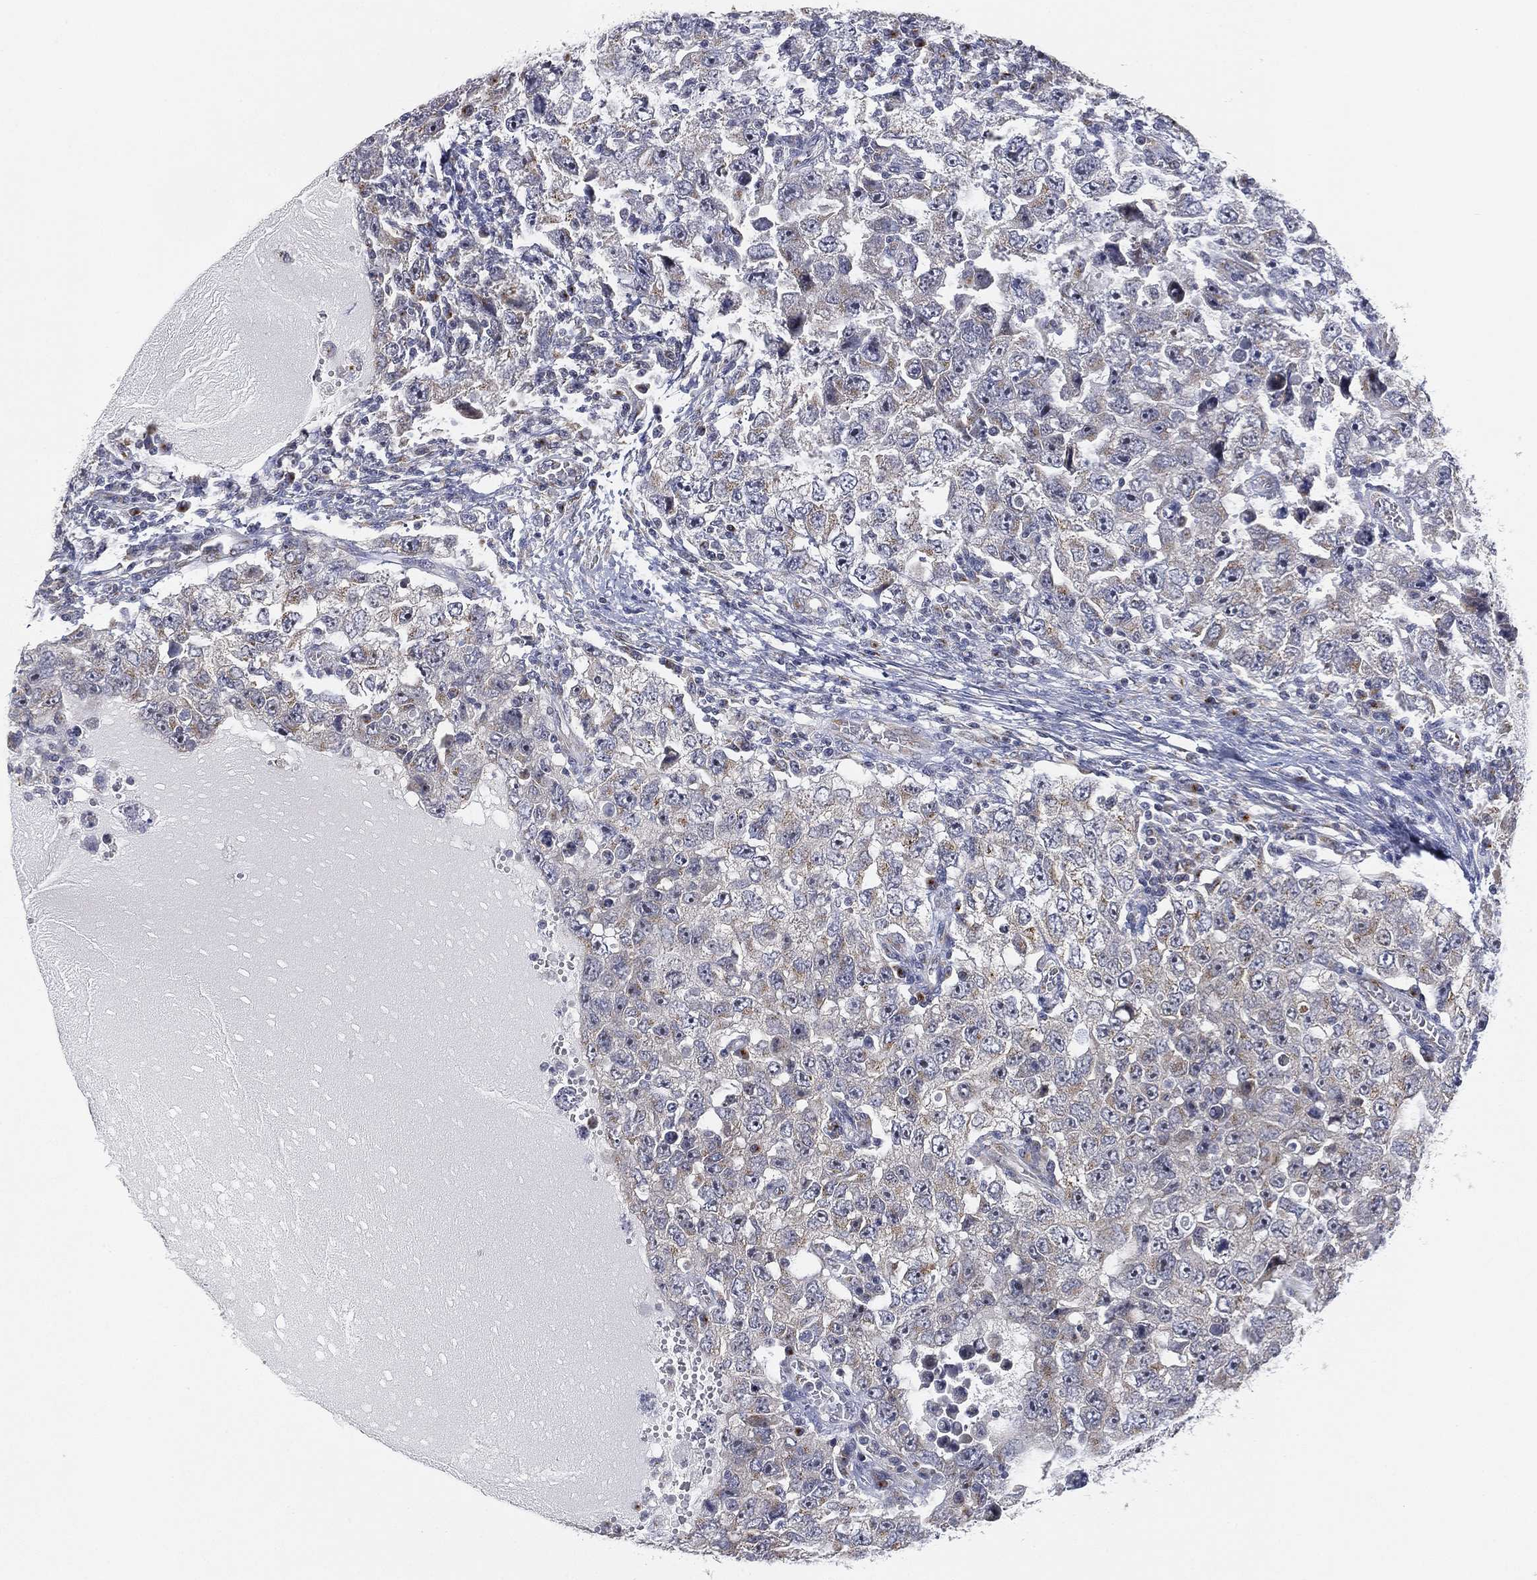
{"staining": {"intensity": "weak", "quantity": "<25%", "location": "cytoplasmic/membranous"}, "tissue": "testis cancer", "cell_type": "Tumor cells", "image_type": "cancer", "snomed": [{"axis": "morphology", "description": "Carcinoma, Embryonal, NOS"}, {"axis": "topography", "description": "Testis"}], "caption": "Tumor cells are negative for brown protein staining in testis cancer. The staining is performed using DAB brown chromogen with nuclei counter-stained in using hematoxylin.", "gene": "TICAM1", "patient": {"sex": "male", "age": 26}}